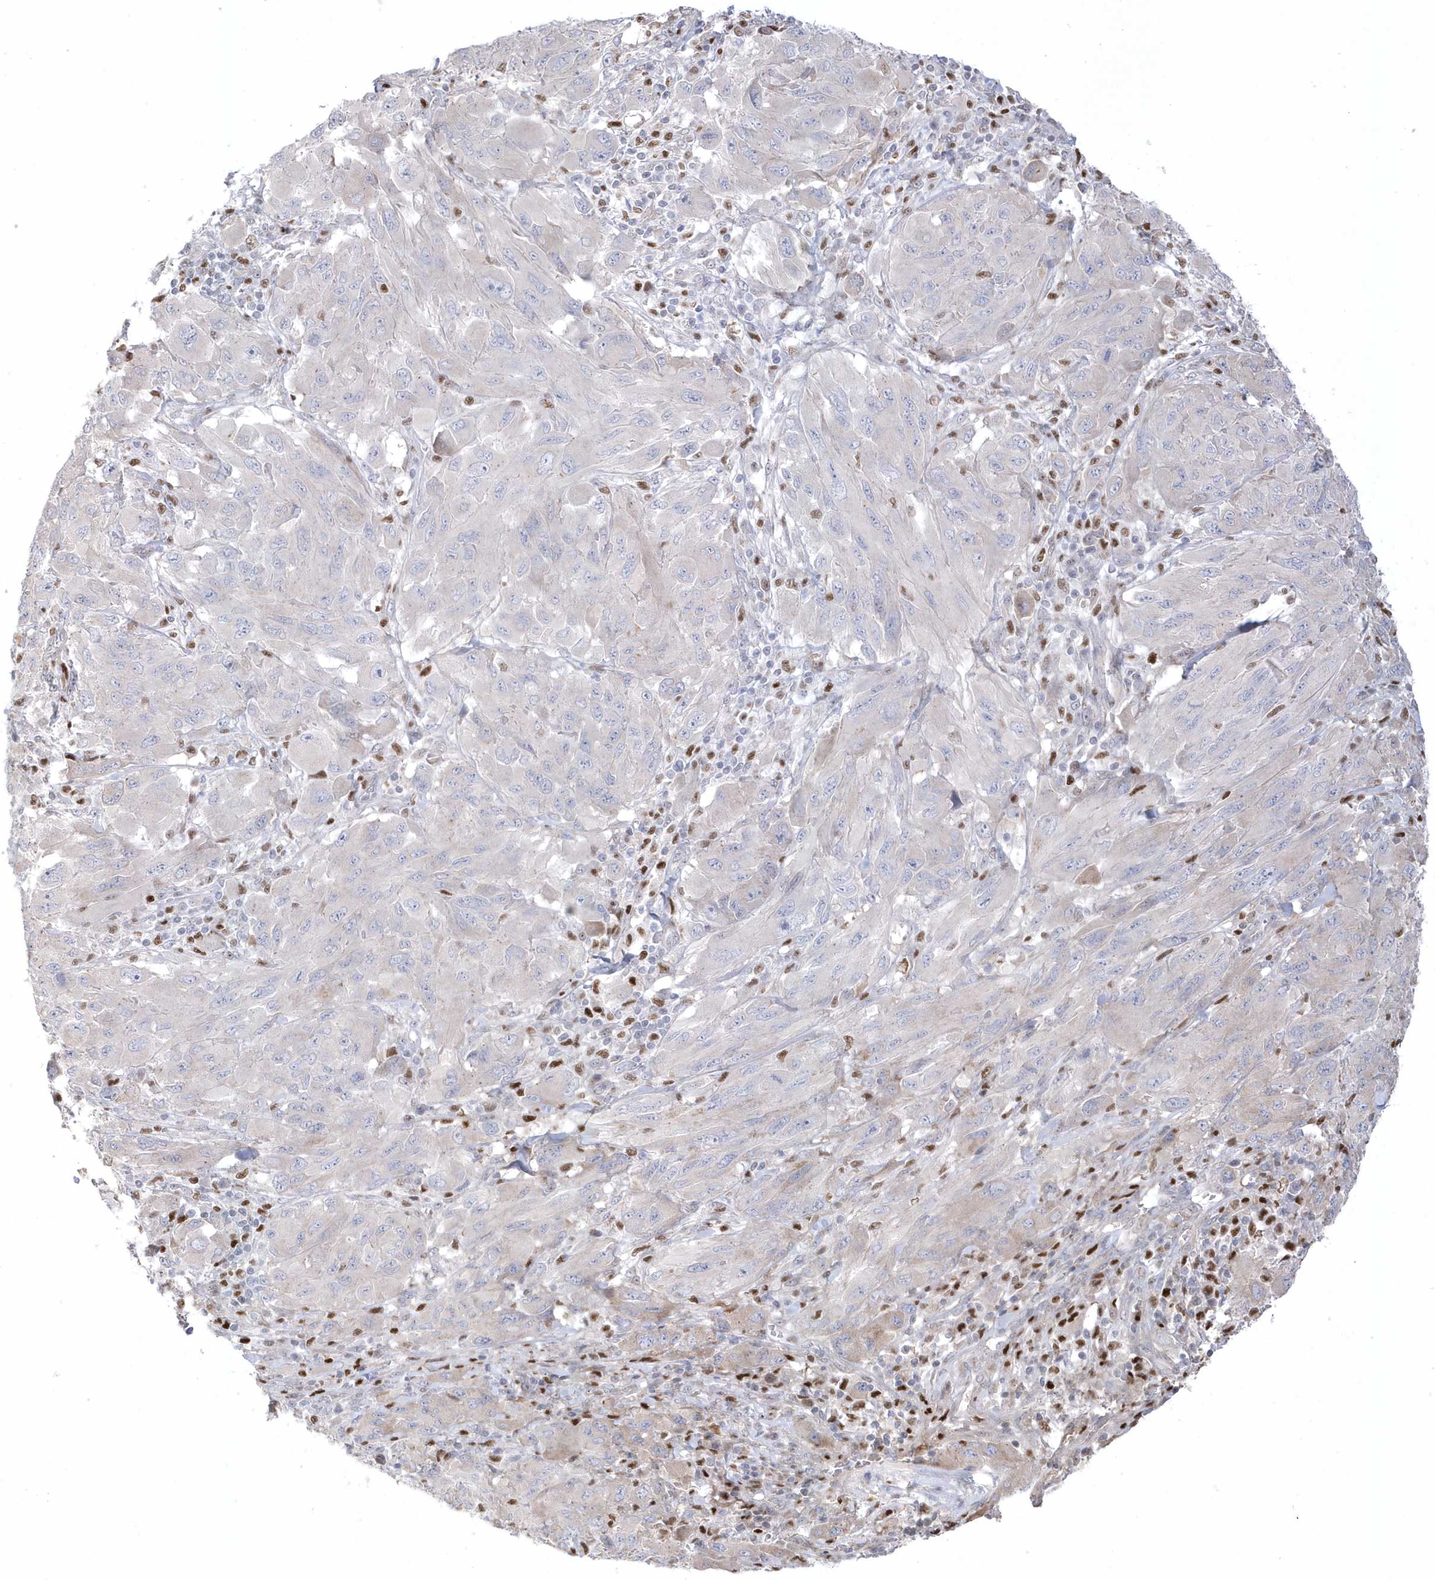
{"staining": {"intensity": "negative", "quantity": "none", "location": "none"}, "tissue": "melanoma", "cell_type": "Tumor cells", "image_type": "cancer", "snomed": [{"axis": "morphology", "description": "Malignant melanoma, NOS"}, {"axis": "topography", "description": "Skin"}], "caption": "Immunohistochemistry (IHC) of malignant melanoma shows no positivity in tumor cells.", "gene": "GTPBP6", "patient": {"sex": "female", "age": 91}}